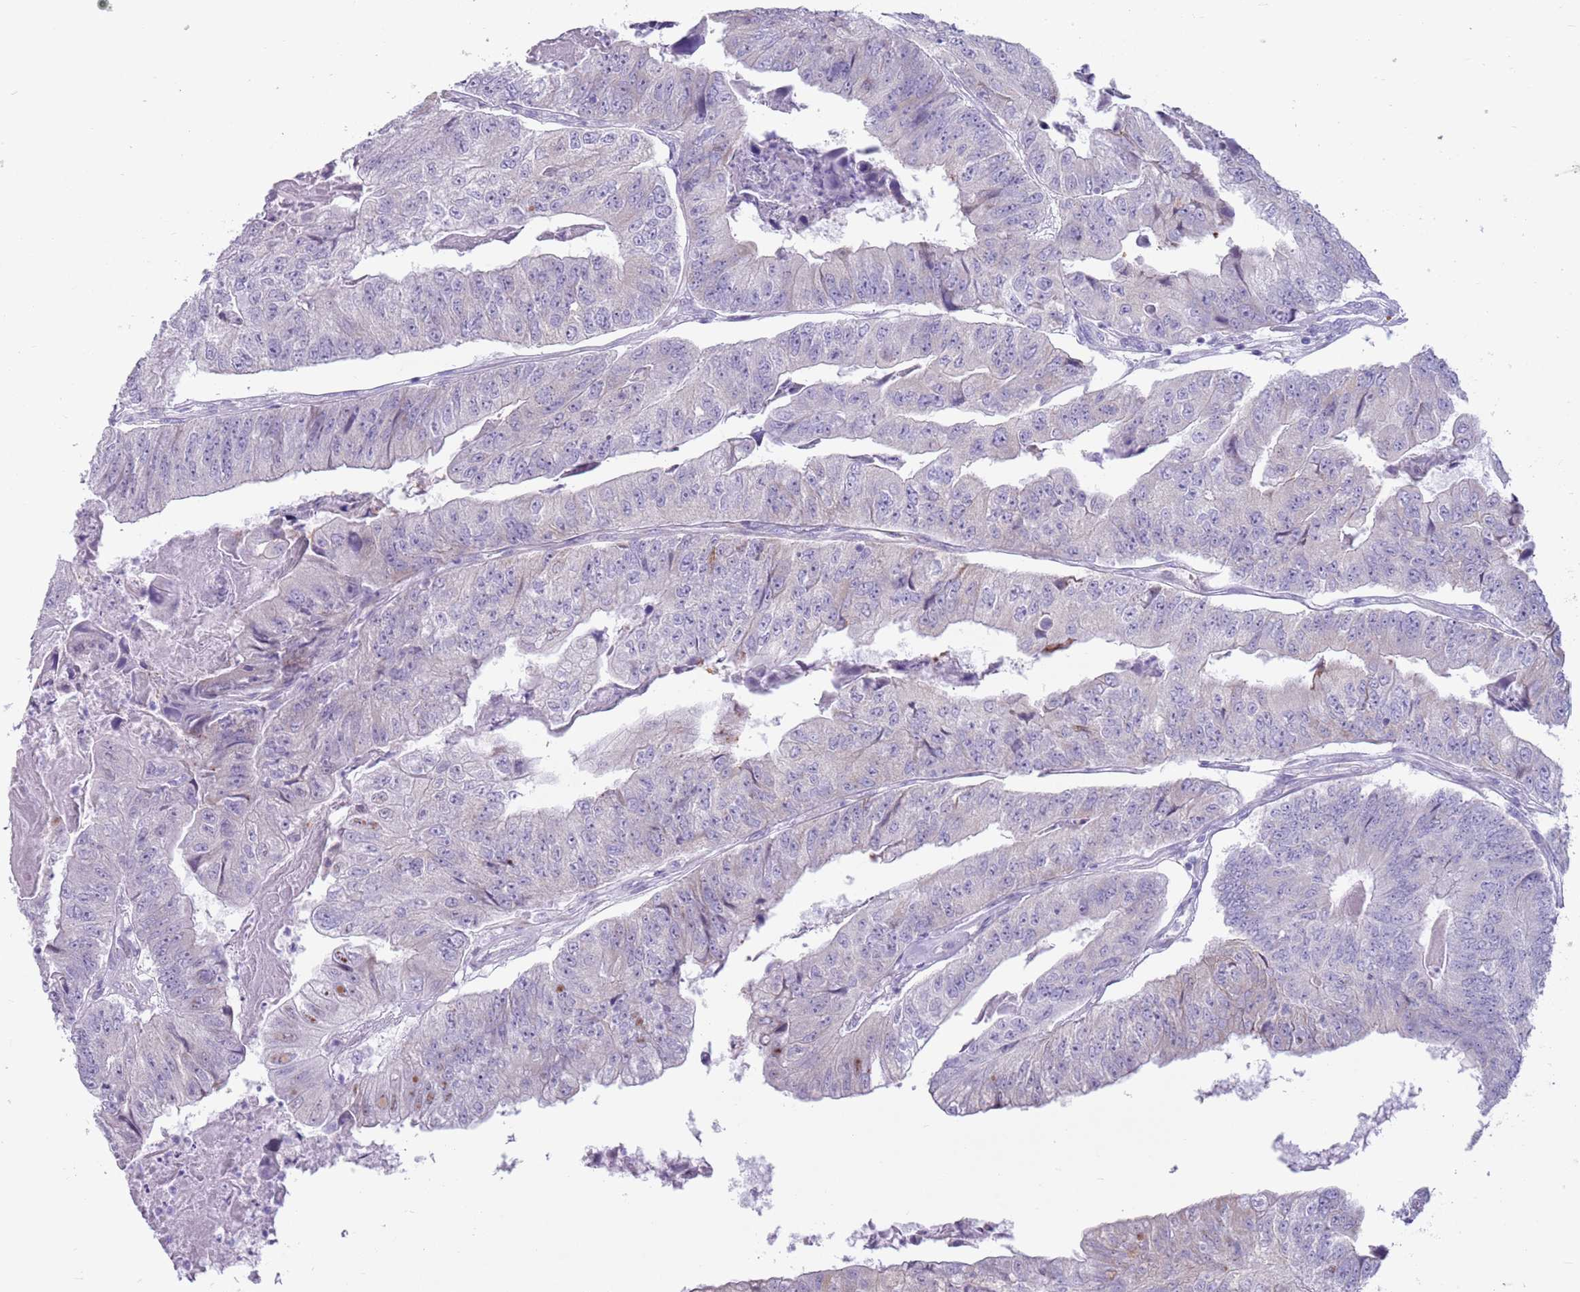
{"staining": {"intensity": "negative", "quantity": "none", "location": "none"}, "tissue": "colorectal cancer", "cell_type": "Tumor cells", "image_type": "cancer", "snomed": [{"axis": "morphology", "description": "Adenocarcinoma, NOS"}, {"axis": "topography", "description": "Colon"}], "caption": "This micrograph is of colorectal cancer (adenocarcinoma) stained with immunohistochemistry (IHC) to label a protein in brown with the nuclei are counter-stained blue. There is no positivity in tumor cells. Nuclei are stained in blue.", "gene": "LY6G5B", "patient": {"sex": "female", "age": 67}}